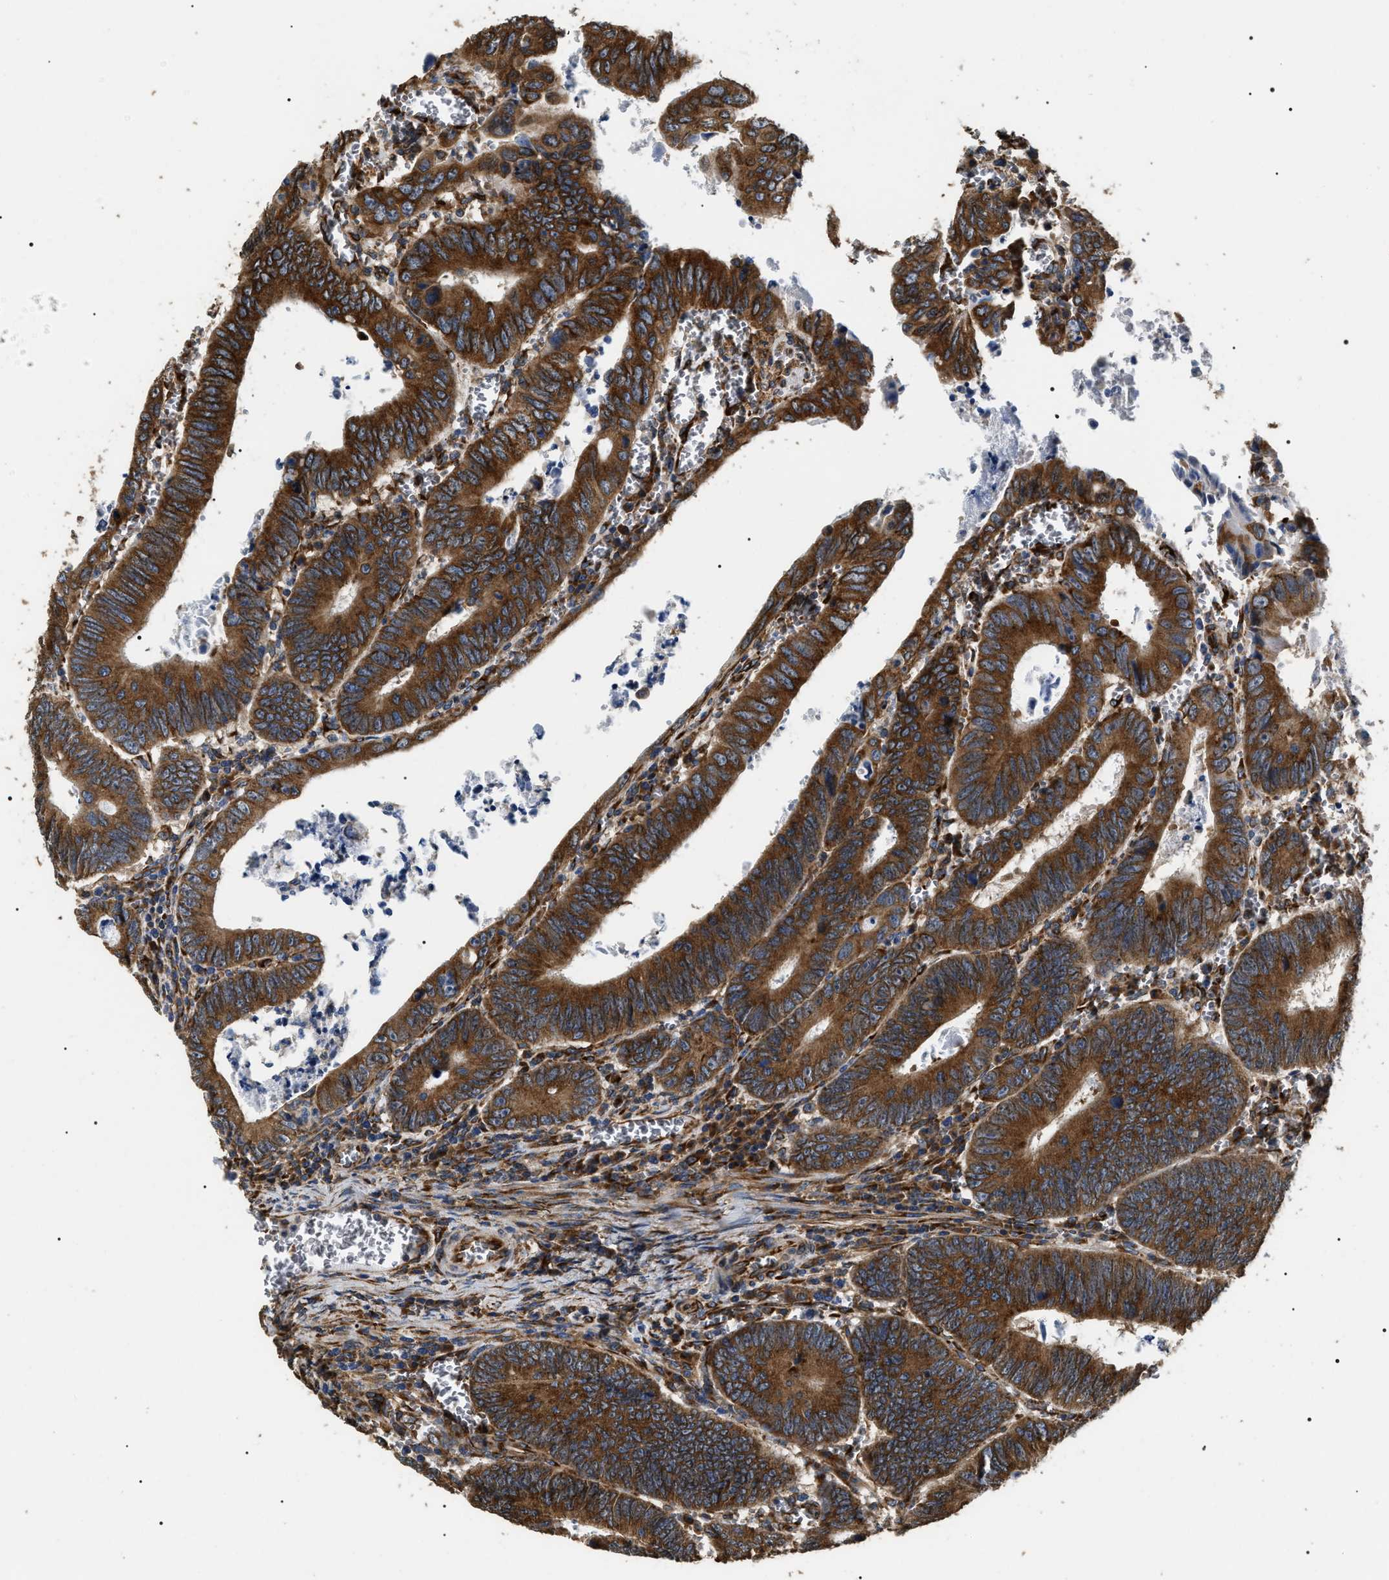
{"staining": {"intensity": "strong", "quantity": ">75%", "location": "cytoplasmic/membranous"}, "tissue": "colorectal cancer", "cell_type": "Tumor cells", "image_type": "cancer", "snomed": [{"axis": "morphology", "description": "Inflammation, NOS"}, {"axis": "morphology", "description": "Adenocarcinoma, NOS"}, {"axis": "topography", "description": "Colon"}], "caption": "This micrograph reveals immunohistochemistry (IHC) staining of colorectal adenocarcinoma, with high strong cytoplasmic/membranous staining in approximately >75% of tumor cells.", "gene": "KTN1", "patient": {"sex": "male", "age": 72}}